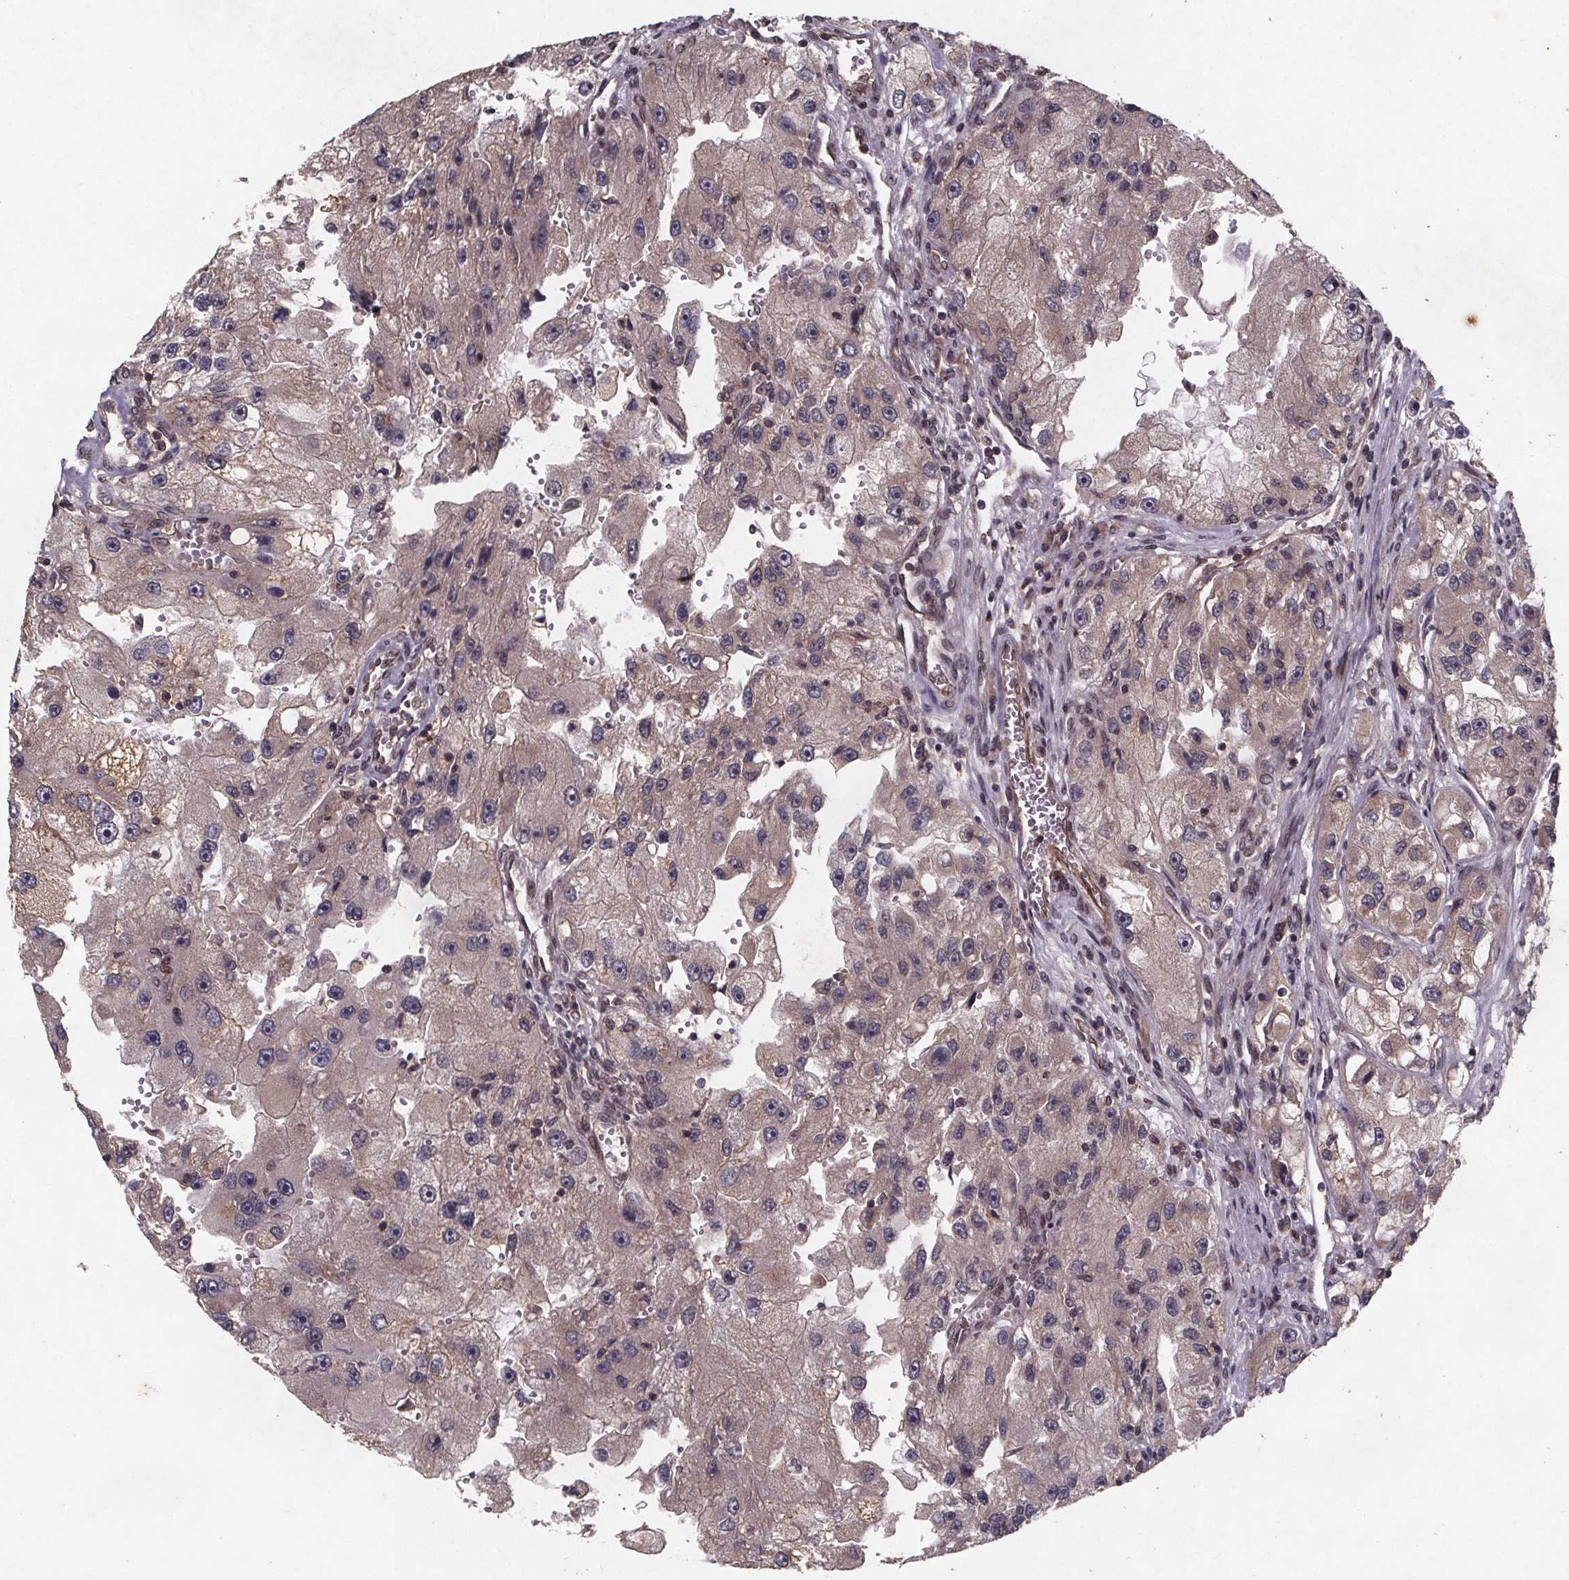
{"staining": {"intensity": "weak", "quantity": "<25%", "location": "cytoplasmic/membranous"}, "tissue": "renal cancer", "cell_type": "Tumor cells", "image_type": "cancer", "snomed": [{"axis": "morphology", "description": "Adenocarcinoma, NOS"}, {"axis": "topography", "description": "Kidney"}], "caption": "This image is of renal cancer stained with IHC to label a protein in brown with the nuclei are counter-stained blue. There is no staining in tumor cells. (DAB (3,3'-diaminobenzidine) immunohistochemistry (IHC) with hematoxylin counter stain).", "gene": "PIERCE2", "patient": {"sex": "male", "age": 63}}